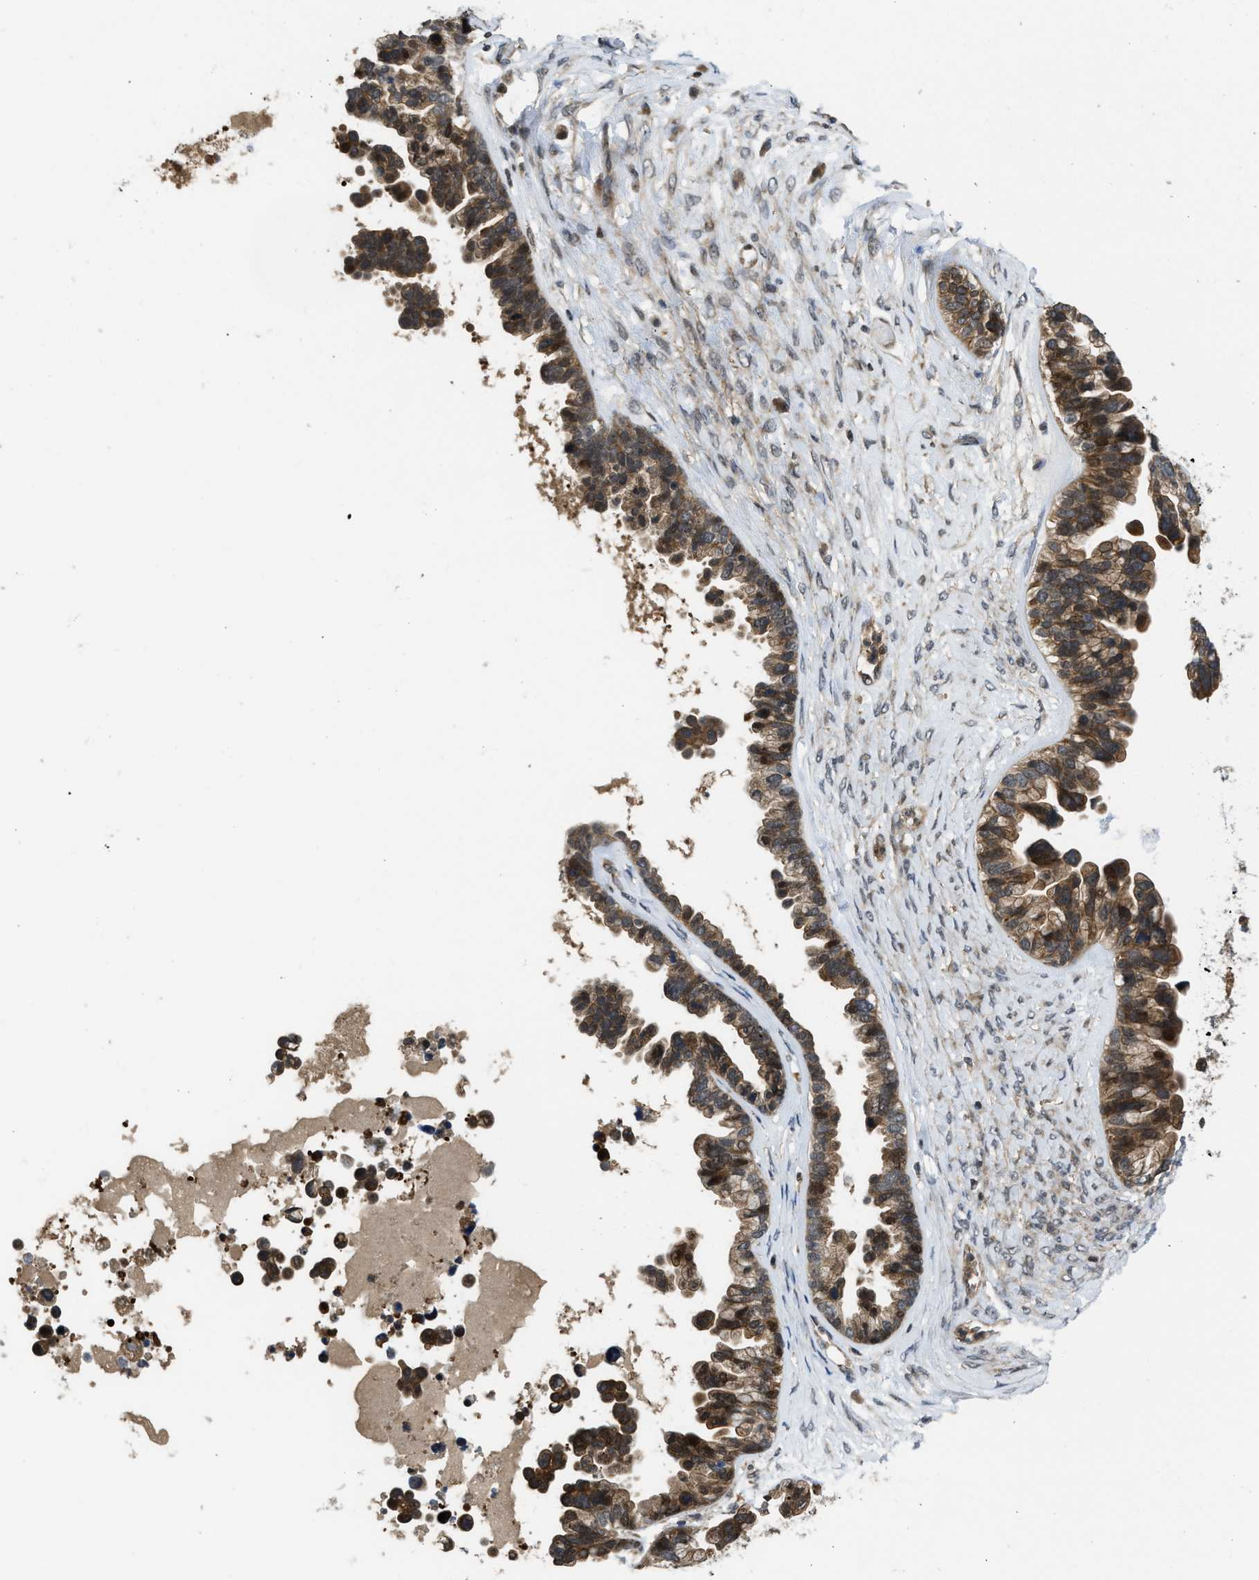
{"staining": {"intensity": "strong", "quantity": ">75%", "location": "cytoplasmic/membranous"}, "tissue": "ovarian cancer", "cell_type": "Tumor cells", "image_type": "cancer", "snomed": [{"axis": "morphology", "description": "Cystadenocarcinoma, serous, NOS"}, {"axis": "topography", "description": "Ovary"}], "caption": "Human ovarian cancer stained with a protein marker exhibits strong staining in tumor cells.", "gene": "DNAJC28", "patient": {"sex": "female", "age": 56}}